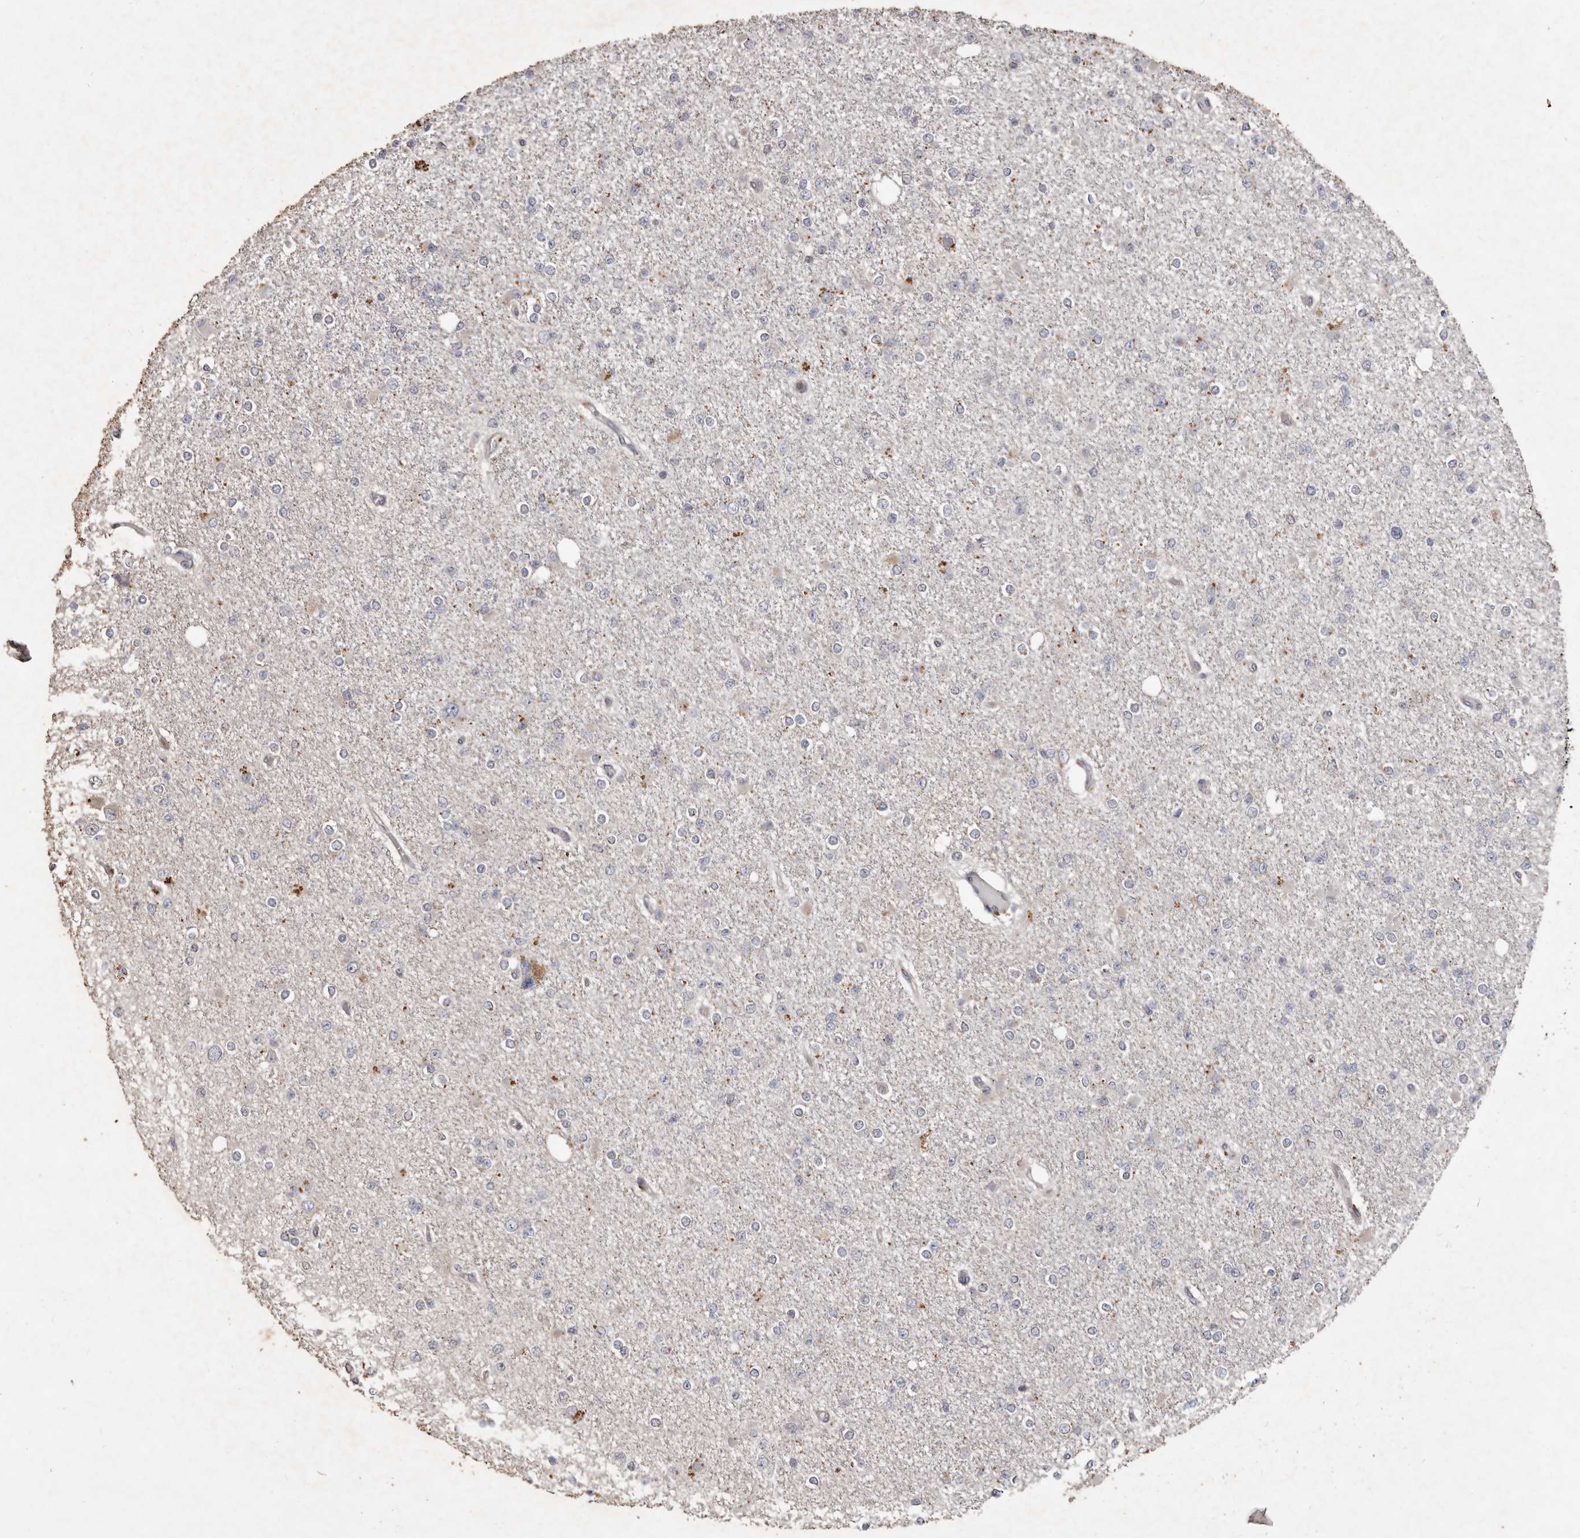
{"staining": {"intensity": "negative", "quantity": "none", "location": "none"}, "tissue": "glioma", "cell_type": "Tumor cells", "image_type": "cancer", "snomed": [{"axis": "morphology", "description": "Glioma, malignant, Low grade"}, {"axis": "topography", "description": "Brain"}], "caption": "This is an IHC histopathology image of glioma. There is no staining in tumor cells.", "gene": "ACLY", "patient": {"sex": "female", "age": 22}}